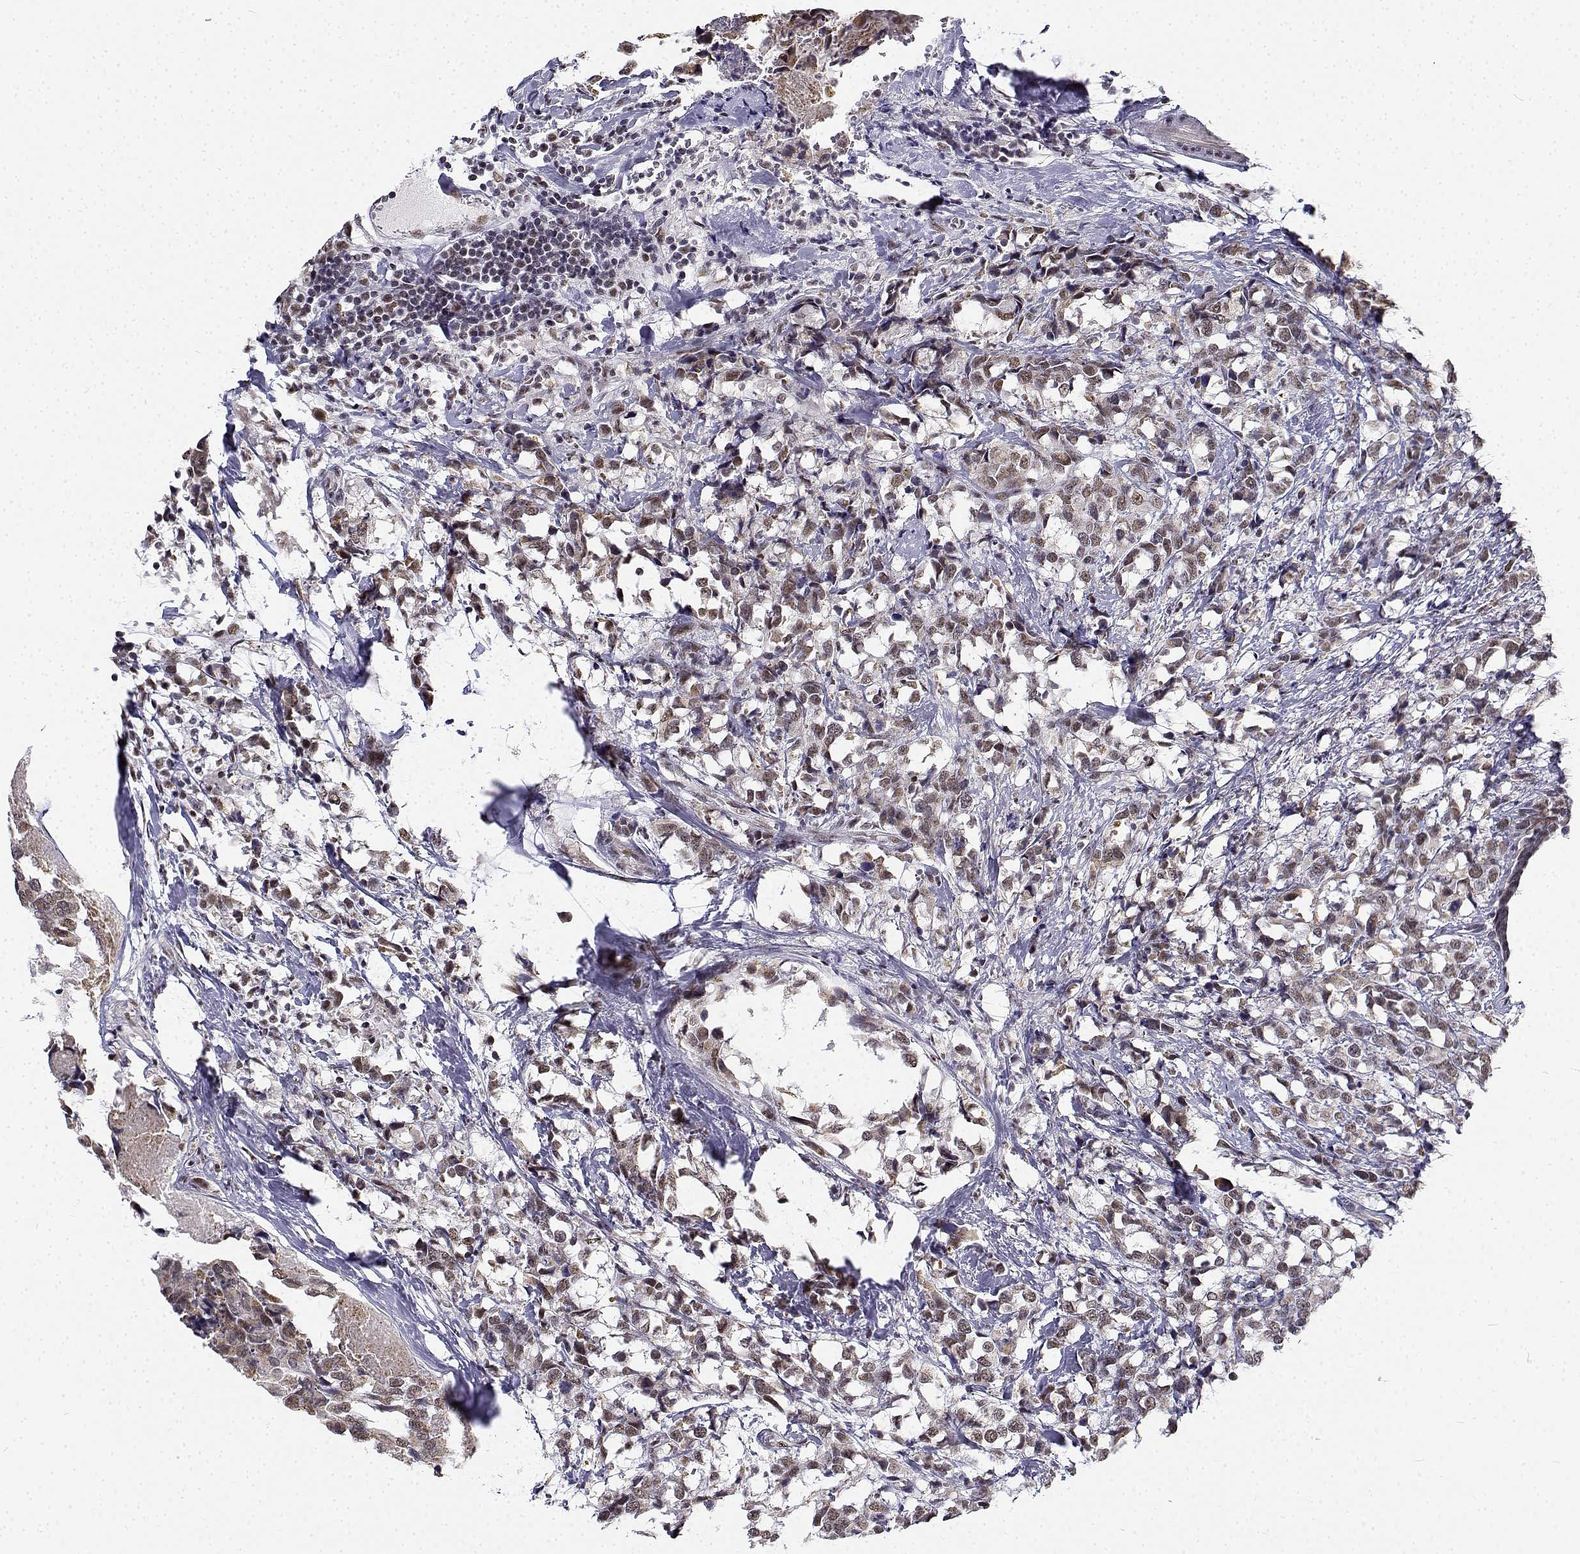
{"staining": {"intensity": "weak", "quantity": ">75%", "location": "nuclear"}, "tissue": "breast cancer", "cell_type": "Tumor cells", "image_type": "cancer", "snomed": [{"axis": "morphology", "description": "Lobular carcinoma"}, {"axis": "topography", "description": "Breast"}], "caption": "Breast lobular carcinoma stained with DAB (3,3'-diaminobenzidine) immunohistochemistry (IHC) displays low levels of weak nuclear positivity in approximately >75% of tumor cells.", "gene": "BCAS2", "patient": {"sex": "female", "age": 59}}